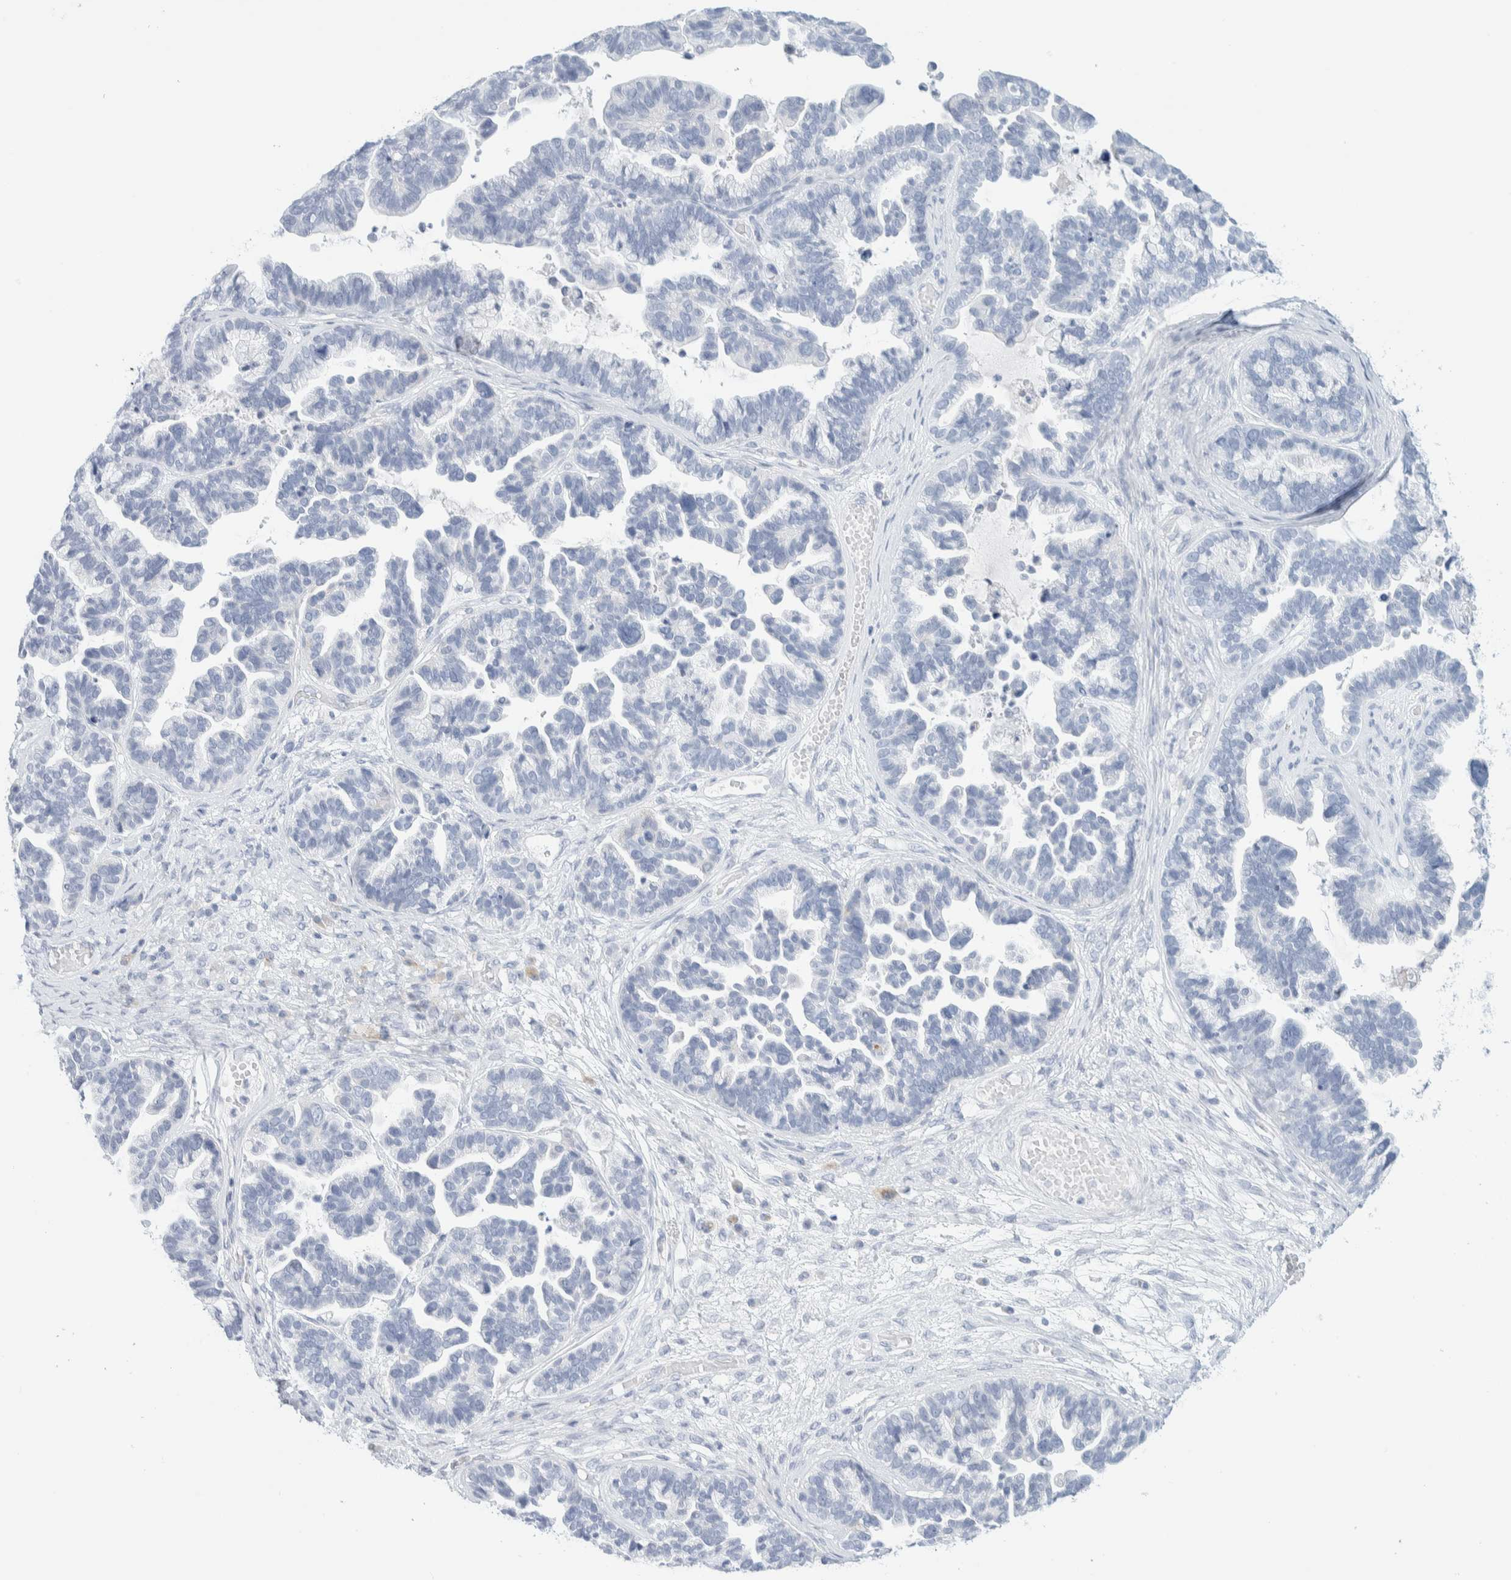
{"staining": {"intensity": "negative", "quantity": "none", "location": "none"}, "tissue": "ovarian cancer", "cell_type": "Tumor cells", "image_type": "cancer", "snomed": [{"axis": "morphology", "description": "Cystadenocarcinoma, serous, NOS"}, {"axis": "topography", "description": "Ovary"}], "caption": "Micrograph shows no protein staining in tumor cells of serous cystadenocarcinoma (ovarian) tissue.", "gene": "ATCAY", "patient": {"sex": "female", "age": 56}}